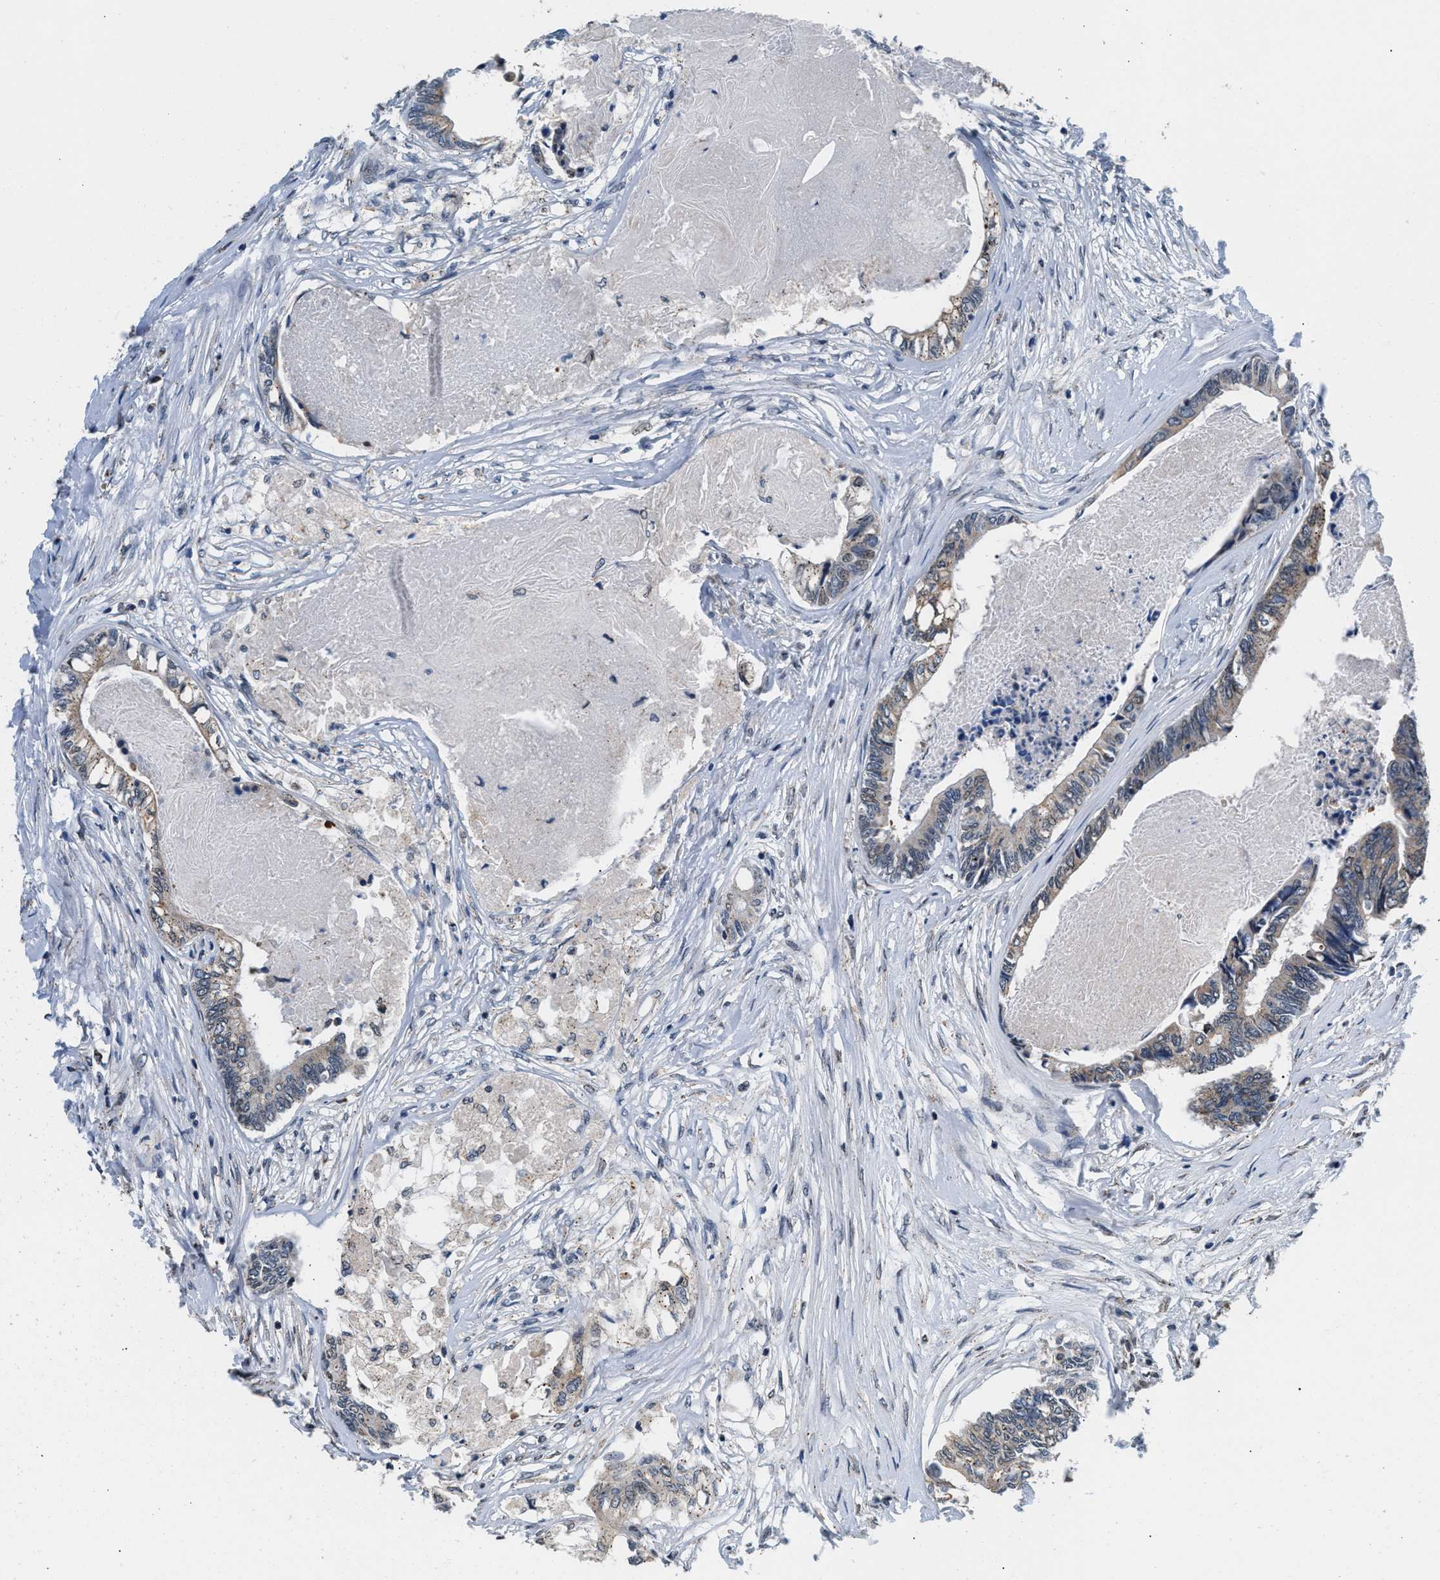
{"staining": {"intensity": "weak", "quantity": ">75%", "location": "cytoplasmic/membranous"}, "tissue": "colorectal cancer", "cell_type": "Tumor cells", "image_type": "cancer", "snomed": [{"axis": "morphology", "description": "Adenocarcinoma, NOS"}, {"axis": "topography", "description": "Rectum"}], "caption": "Colorectal adenocarcinoma stained with a protein marker shows weak staining in tumor cells.", "gene": "KCNMB2", "patient": {"sex": "male", "age": 63}}